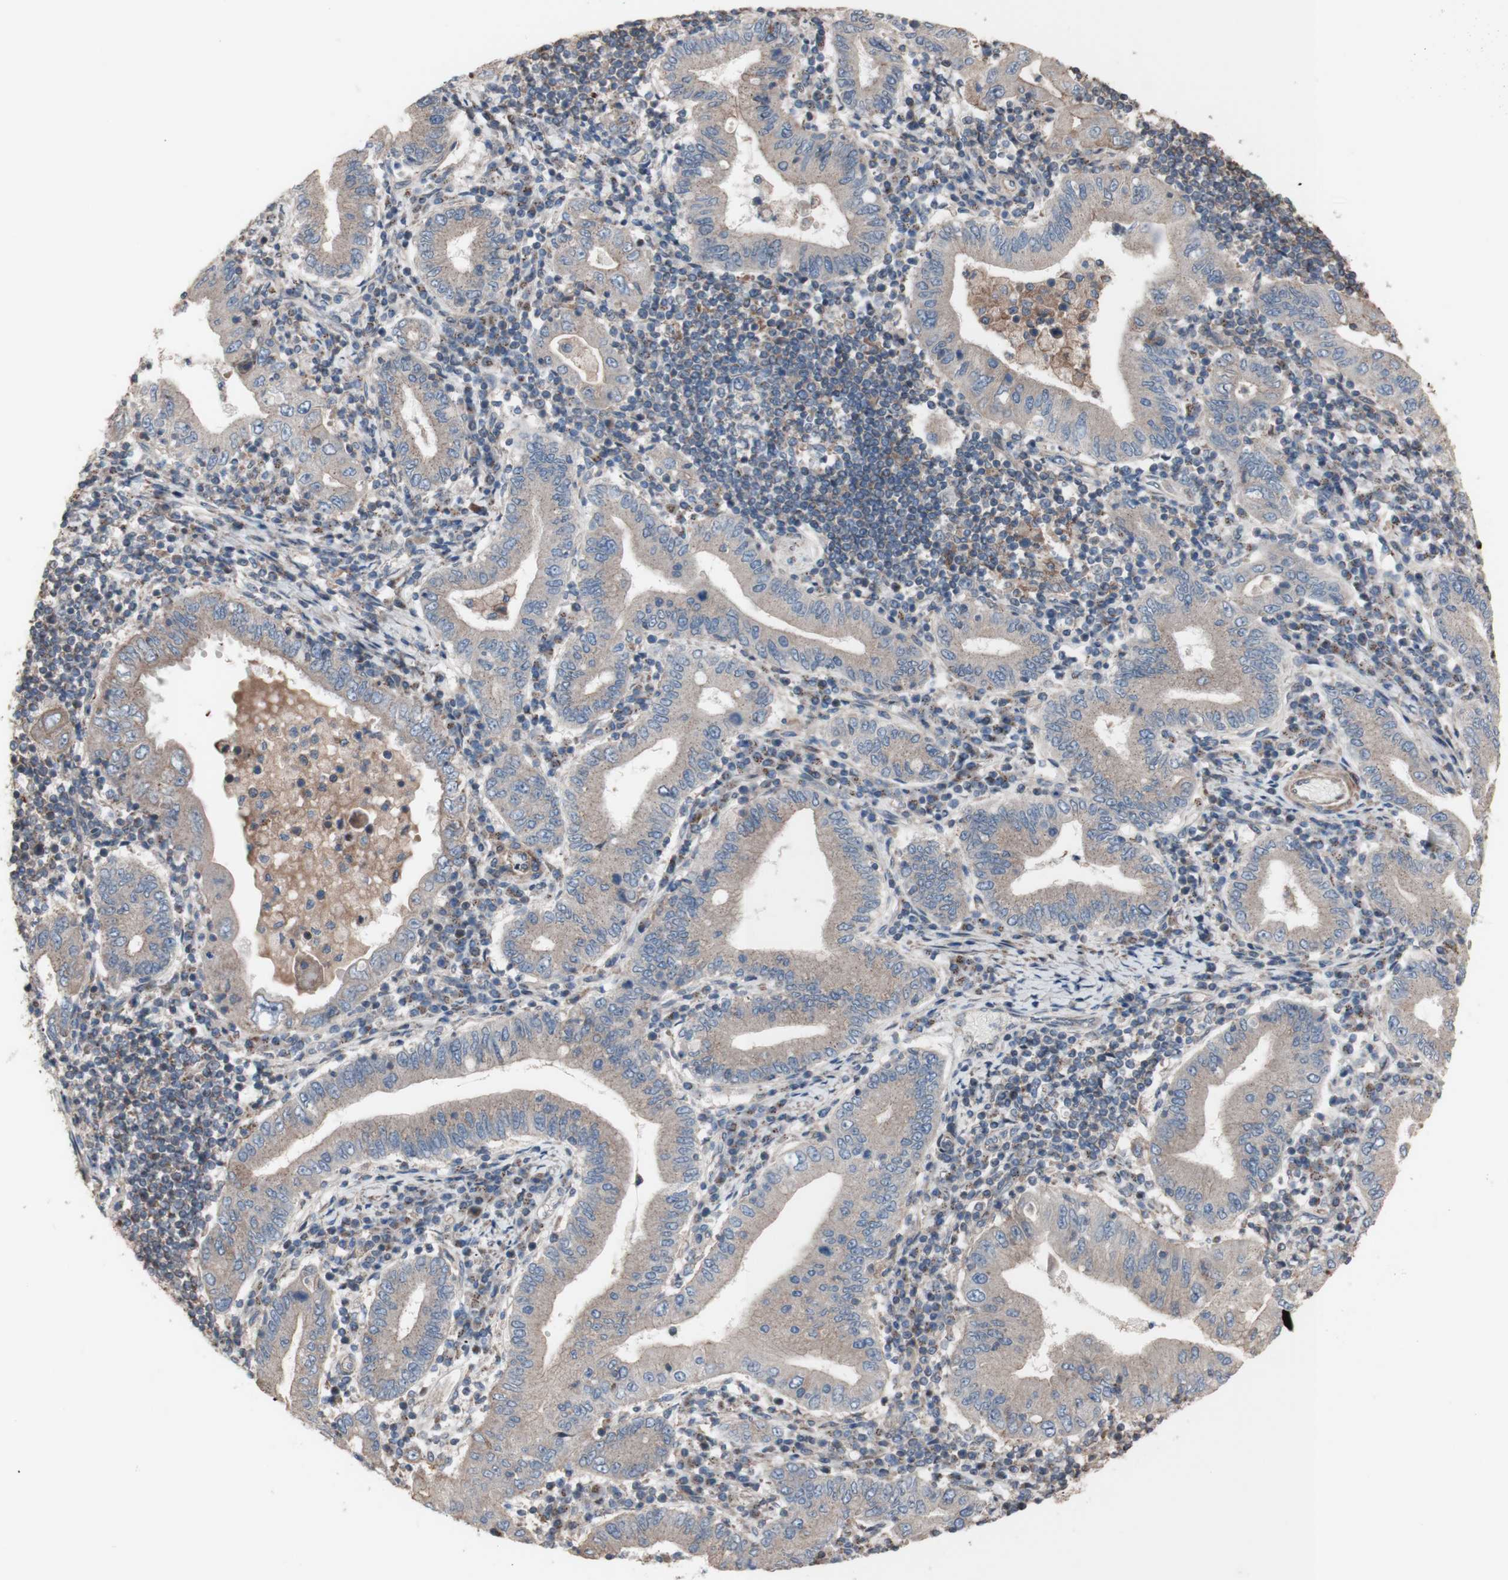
{"staining": {"intensity": "weak", "quantity": ">75%", "location": "cytoplasmic/membranous"}, "tissue": "stomach cancer", "cell_type": "Tumor cells", "image_type": "cancer", "snomed": [{"axis": "morphology", "description": "Normal tissue, NOS"}, {"axis": "morphology", "description": "Adenocarcinoma, NOS"}, {"axis": "topography", "description": "Esophagus"}, {"axis": "topography", "description": "Stomach, upper"}, {"axis": "topography", "description": "Peripheral nerve tissue"}], "caption": "DAB immunohistochemical staining of human stomach cancer displays weak cytoplasmic/membranous protein positivity in about >75% of tumor cells. The staining is performed using DAB brown chromogen to label protein expression. The nuclei are counter-stained blue using hematoxylin.", "gene": "COPB1", "patient": {"sex": "male", "age": 62}}